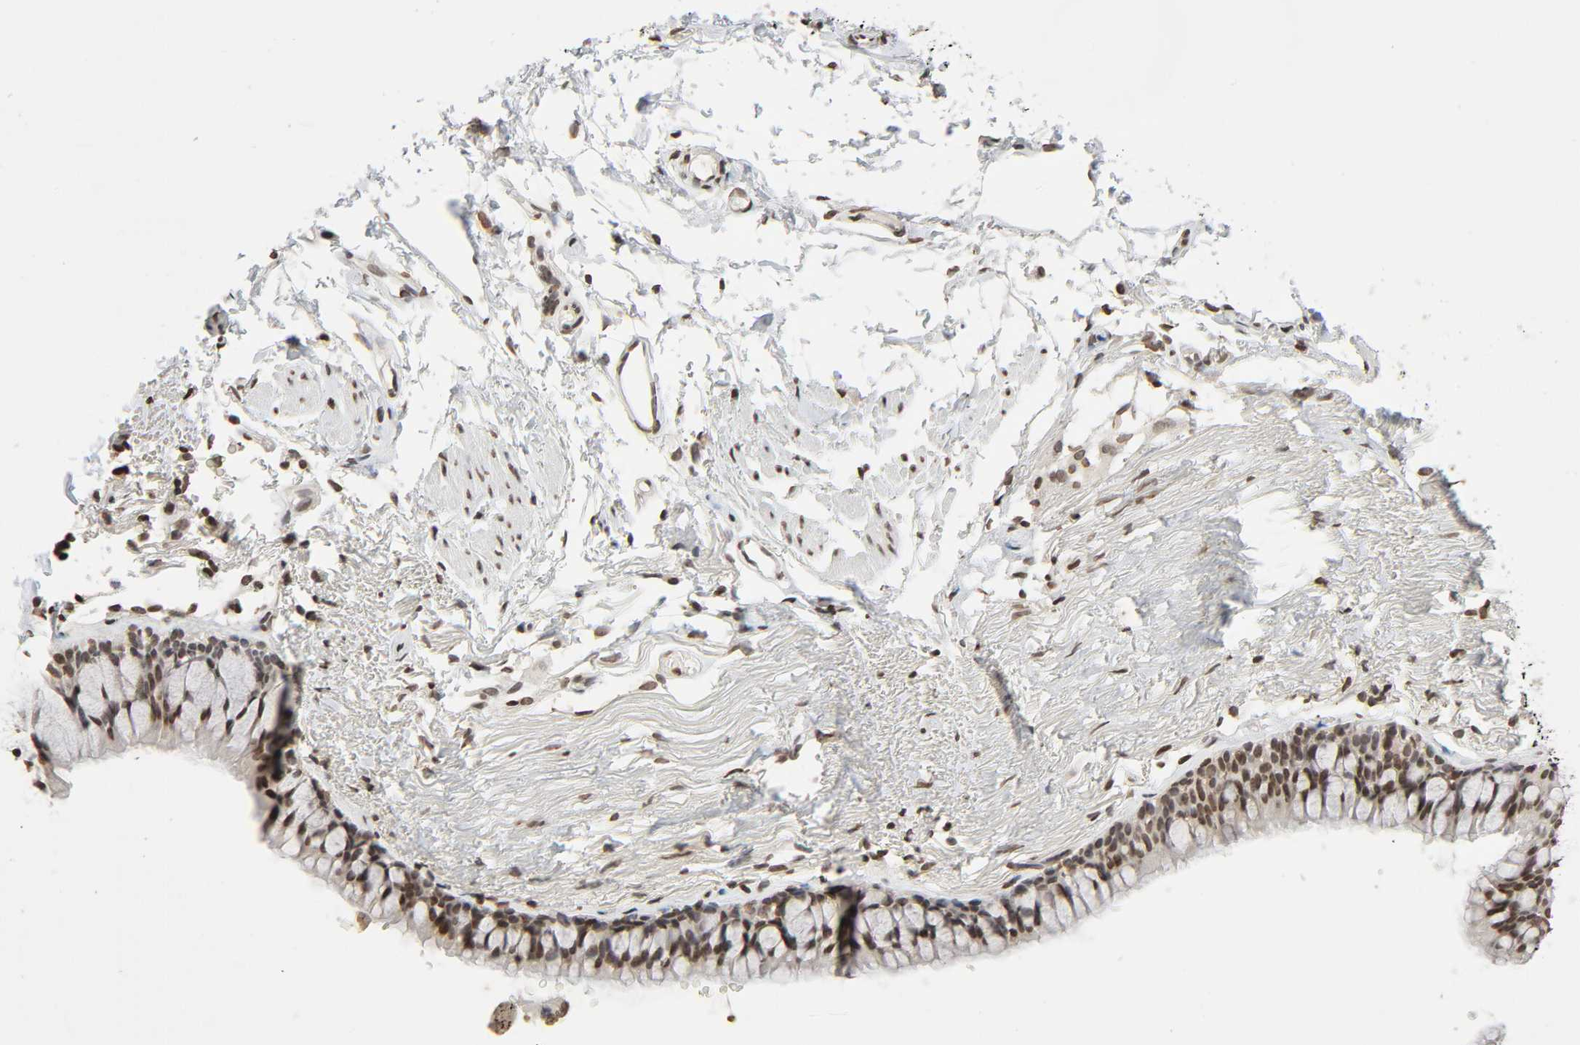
{"staining": {"intensity": "weak", "quantity": ">75%", "location": "nuclear"}, "tissue": "adipose tissue", "cell_type": "Adipocytes", "image_type": "normal", "snomed": [{"axis": "morphology", "description": "Normal tissue, NOS"}, {"axis": "topography", "description": "Cartilage tissue"}, {"axis": "topography", "description": "Bronchus"}], "caption": "Immunohistochemistry (IHC) photomicrograph of normal adipose tissue: human adipose tissue stained using immunohistochemistry (IHC) reveals low levels of weak protein expression localized specifically in the nuclear of adipocytes, appearing as a nuclear brown color.", "gene": "STK4", "patient": {"sex": "female", "age": 73}}